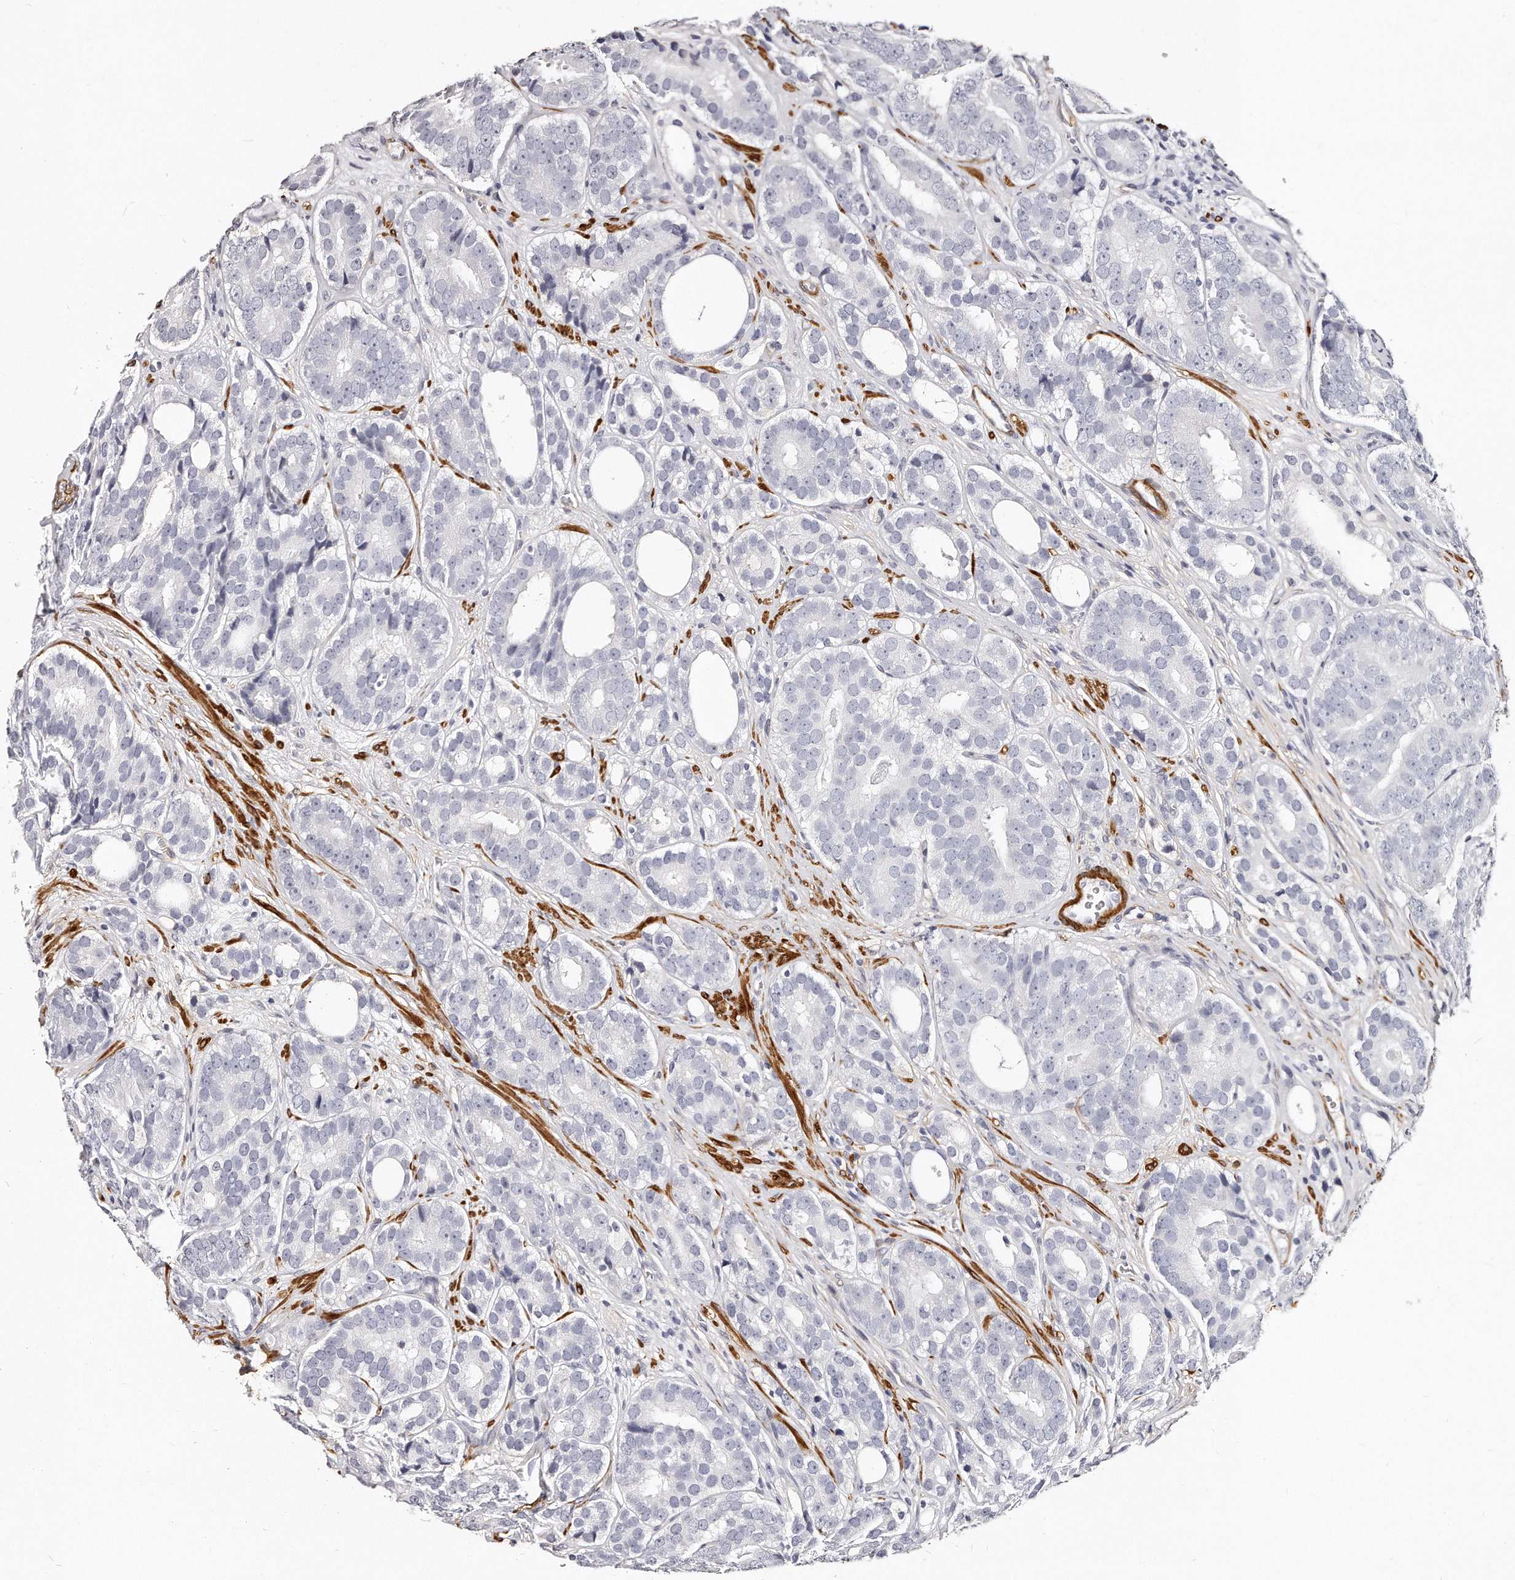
{"staining": {"intensity": "negative", "quantity": "none", "location": "none"}, "tissue": "prostate cancer", "cell_type": "Tumor cells", "image_type": "cancer", "snomed": [{"axis": "morphology", "description": "Adenocarcinoma, High grade"}, {"axis": "topography", "description": "Prostate"}], "caption": "Protein analysis of prostate cancer shows no significant positivity in tumor cells. Brightfield microscopy of immunohistochemistry stained with DAB (brown) and hematoxylin (blue), captured at high magnification.", "gene": "LMOD1", "patient": {"sex": "male", "age": 56}}